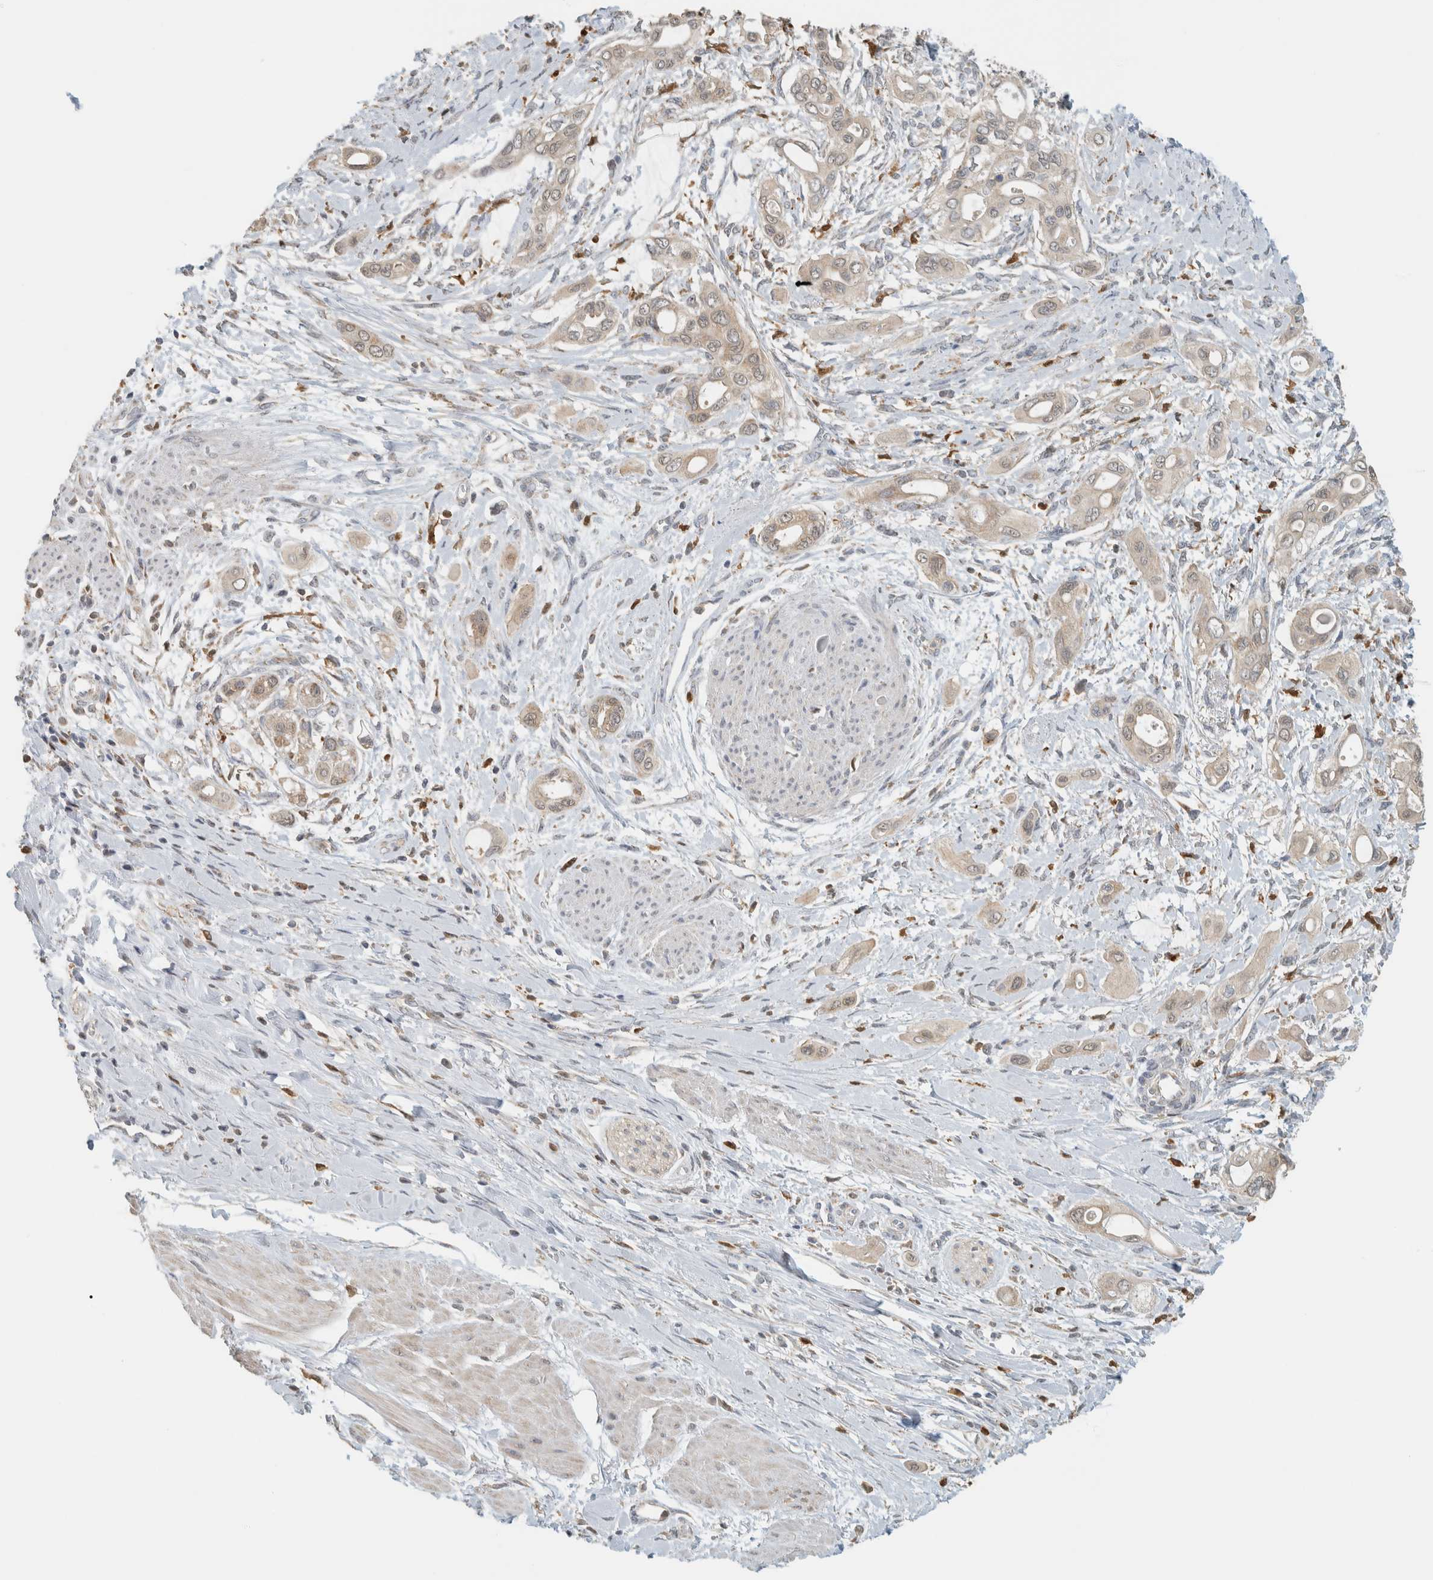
{"staining": {"intensity": "weak", "quantity": "25%-75%", "location": "cytoplasmic/membranous"}, "tissue": "pancreatic cancer", "cell_type": "Tumor cells", "image_type": "cancer", "snomed": [{"axis": "morphology", "description": "Adenocarcinoma, NOS"}, {"axis": "topography", "description": "Pancreas"}], "caption": "Immunohistochemistry staining of pancreatic cancer (adenocarcinoma), which demonstrates low levels of weak cytoplasmic/membranous staining in approximately 25%-75% of tumor cells indicating weak cytoplasmic/membranous protein expression. The staining was performed using DAB (3,3'-diaminobenzidine) (brown) for protein detection and nuclei were counterstained in hematoxylin (blue).", "gene": "CAPG", "patient": {"sex": "male", "age": 59}}